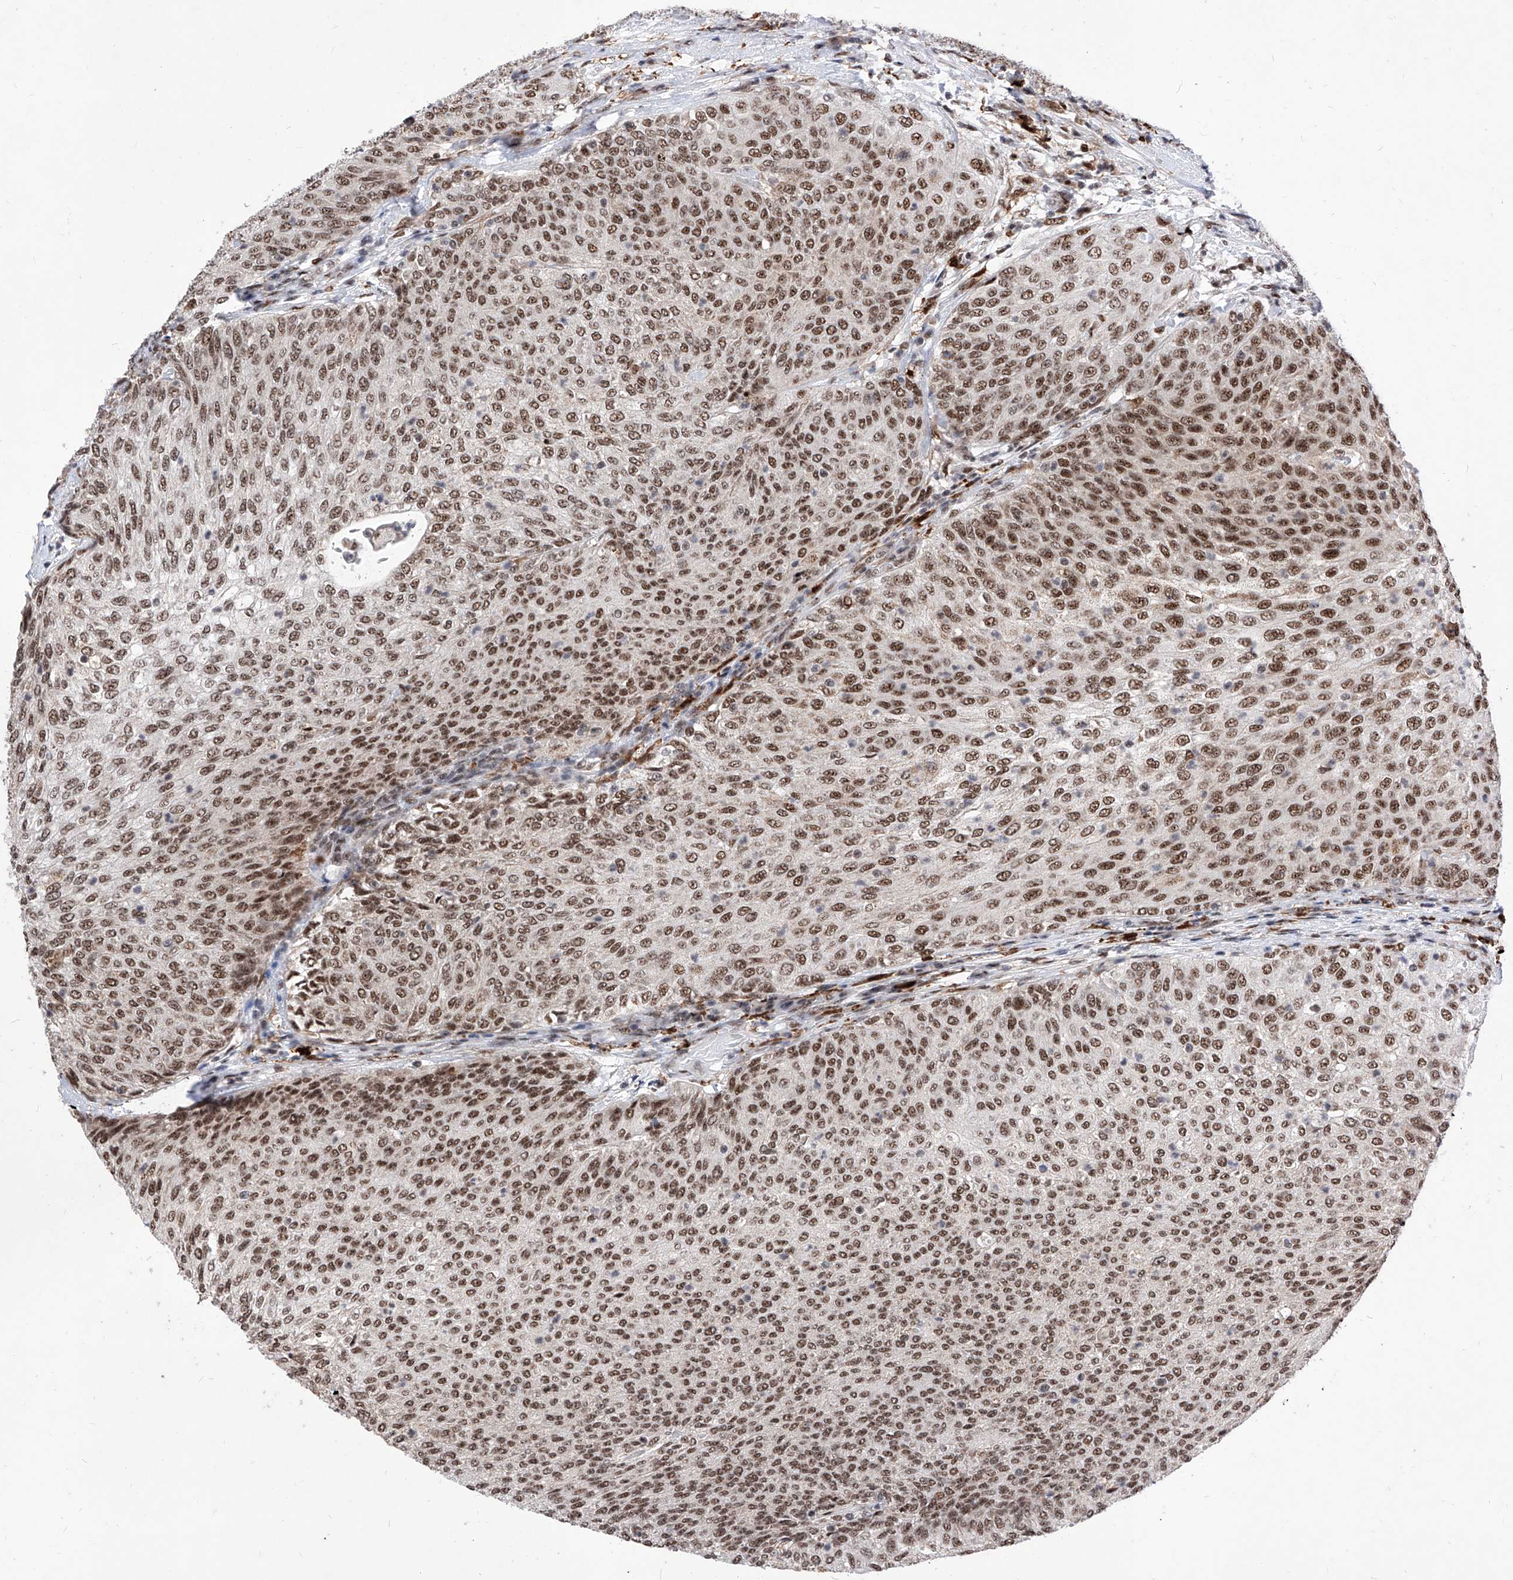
{"staining": {"intensity": "moderate", "quantity": ">75%", "location": "nuclear"}, "tissue": "urothelial cancer", "cell_type": "Tumor cells", "image_type": "cancer", "snomed": [{"axis": "morphology", "description": "Urothelial carcinoma, Low grade"}, {"axis": "topography", "description": "Urinary bladder"}], "caption": "Protein expression analysis of human urothelial cancer reveals moderate nuclear positivity in approximately >75% of tumor cells. The protein is shown in brown color, while the nuclei are stained blue.", "gene": "PHF5A", "patient": {"sex": "female", "age": 79}}